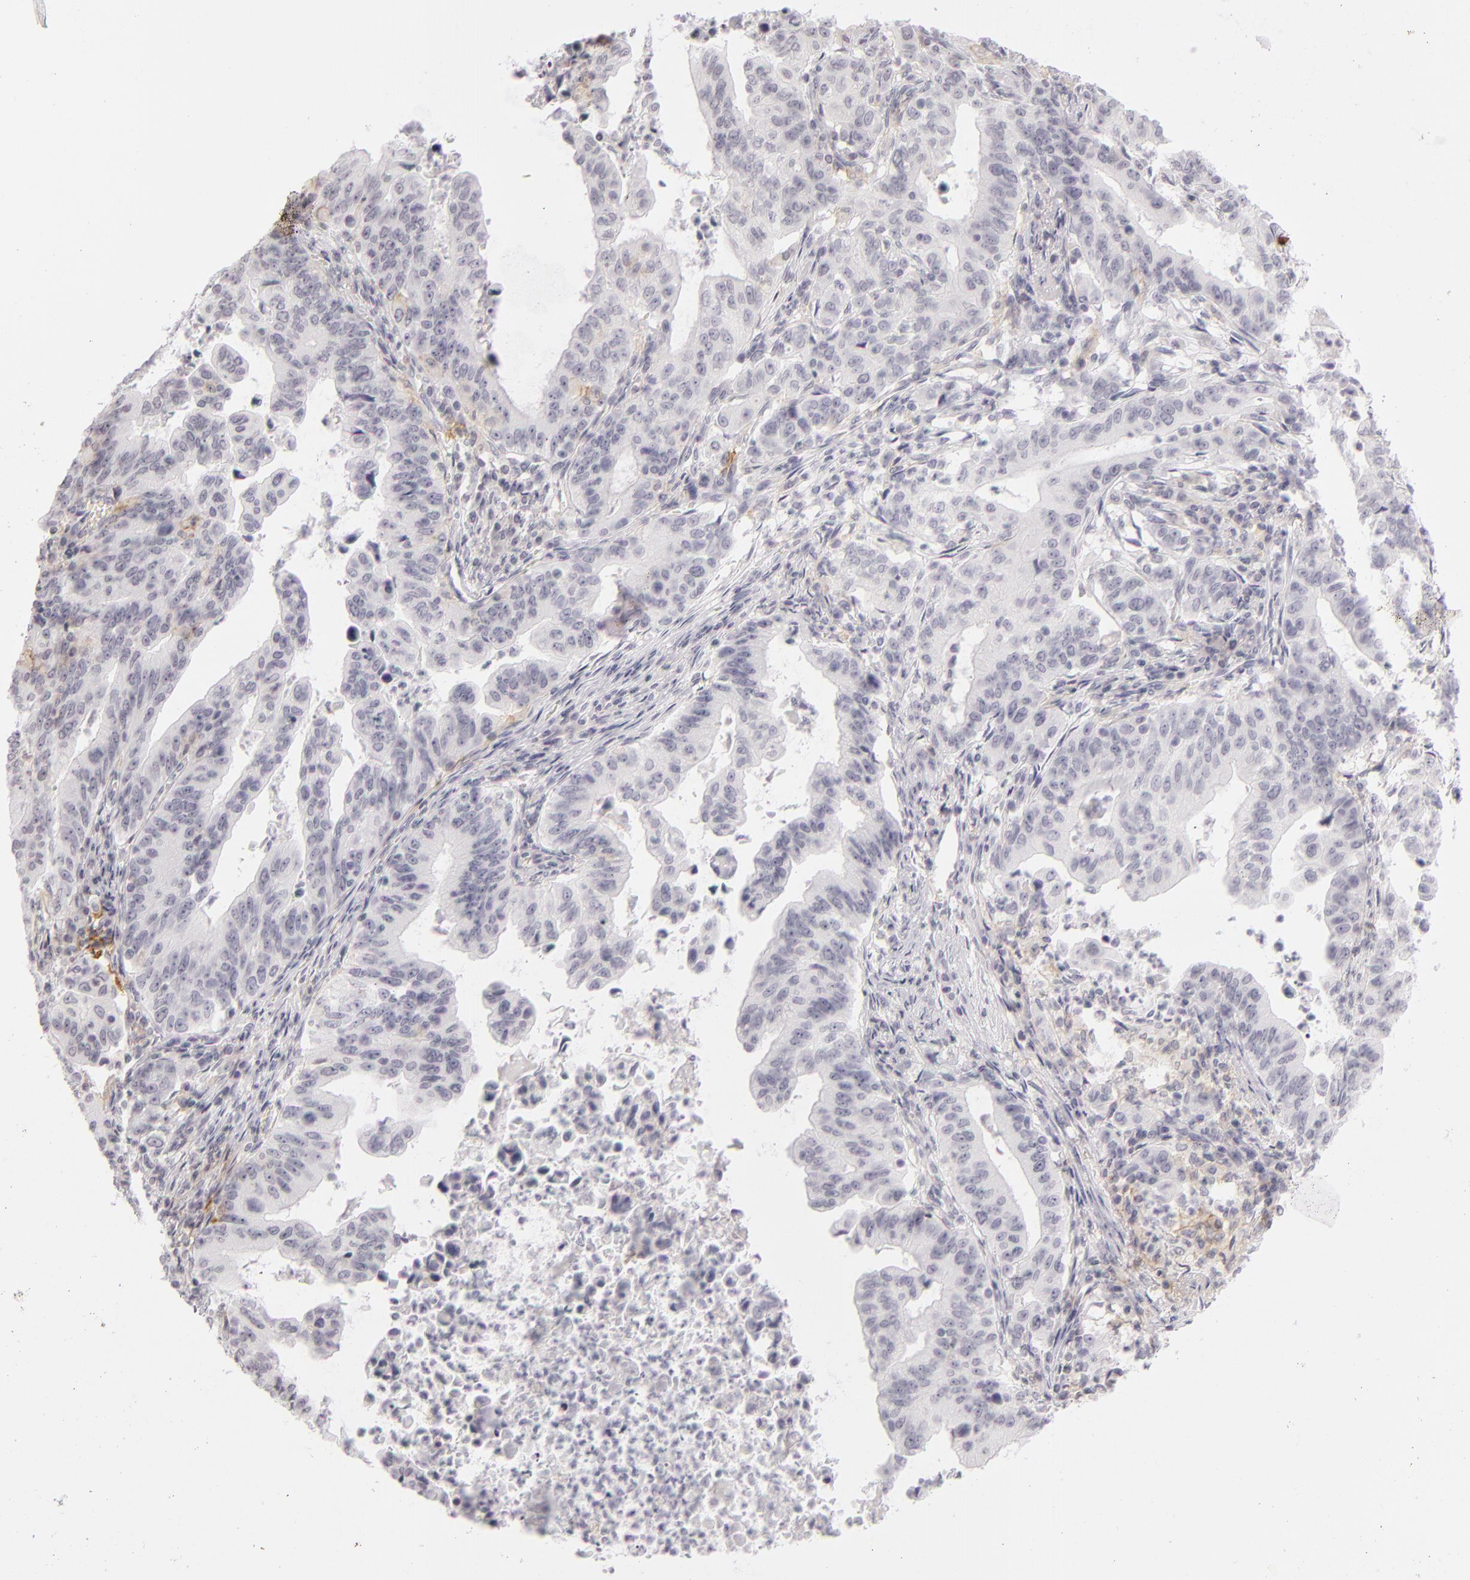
{"staining": {"intensity": "negative", "quantity": "none", "location": "none"}, "tissue": "stomach cancer", "cell_type": "Tumor cells", "image_type": "cancer", "snomed": [{"axis": "morphology", "description": "Adenocarcinoma, NOS"}, {"axis": "topography", "description": "Stomach, upper"}], "caption": "The IHC histopathology image has no significant staining in tumor cells of adenocarcinoma (stomach) tissue. (Stains: DAB (3,3'-diaminobenzidine) immunohistochemistry (IHC) with hematoxylin counter stain, Microscopy: brightfield microscopy at high magnification).", "gene": "CD40", "patient": {"sex": "female", "age": 50}}